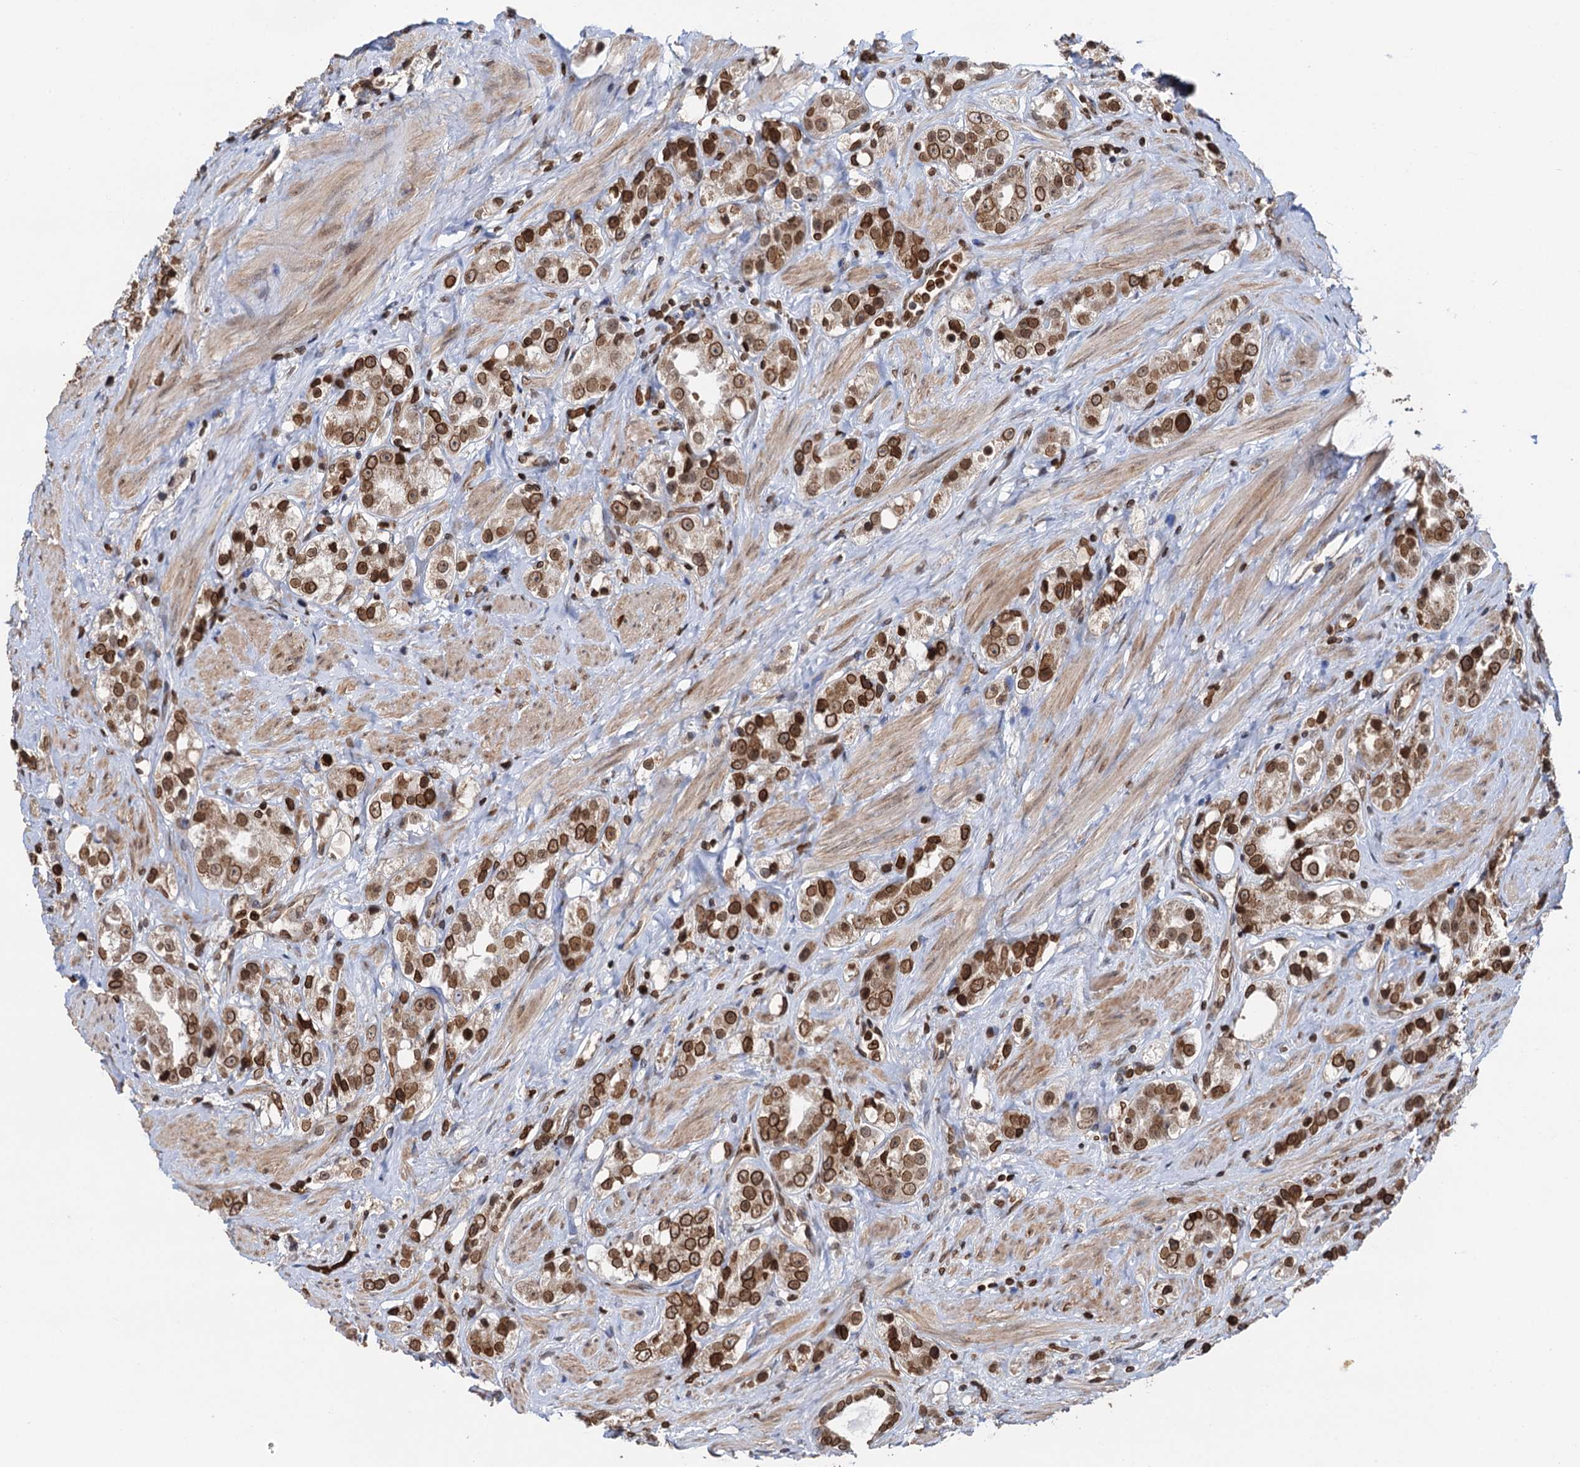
{"staining": {"intensity": "strong", "quantity": ">75%", "location": "cytoplasmic/membranous,nuclear"}, "tissue": "prostate cancer", "cell_type": "Tumor cells", "image_type": "cancer", "snomed": [{"axis": "morphology", "description": "Adenocarcinoma, NOS"}, {"axis": "topography", "description": "Prostate"}], "caption": "Prostate cancer (adenocarcinoma) stained for a protein (brown) exhibits strong cytoplasmic/membranous and nuclear positive positivity in approximately >75% of tumor cells.", "gene": "ZC3H13", "patient": {"sex": "male", "age": 79}}